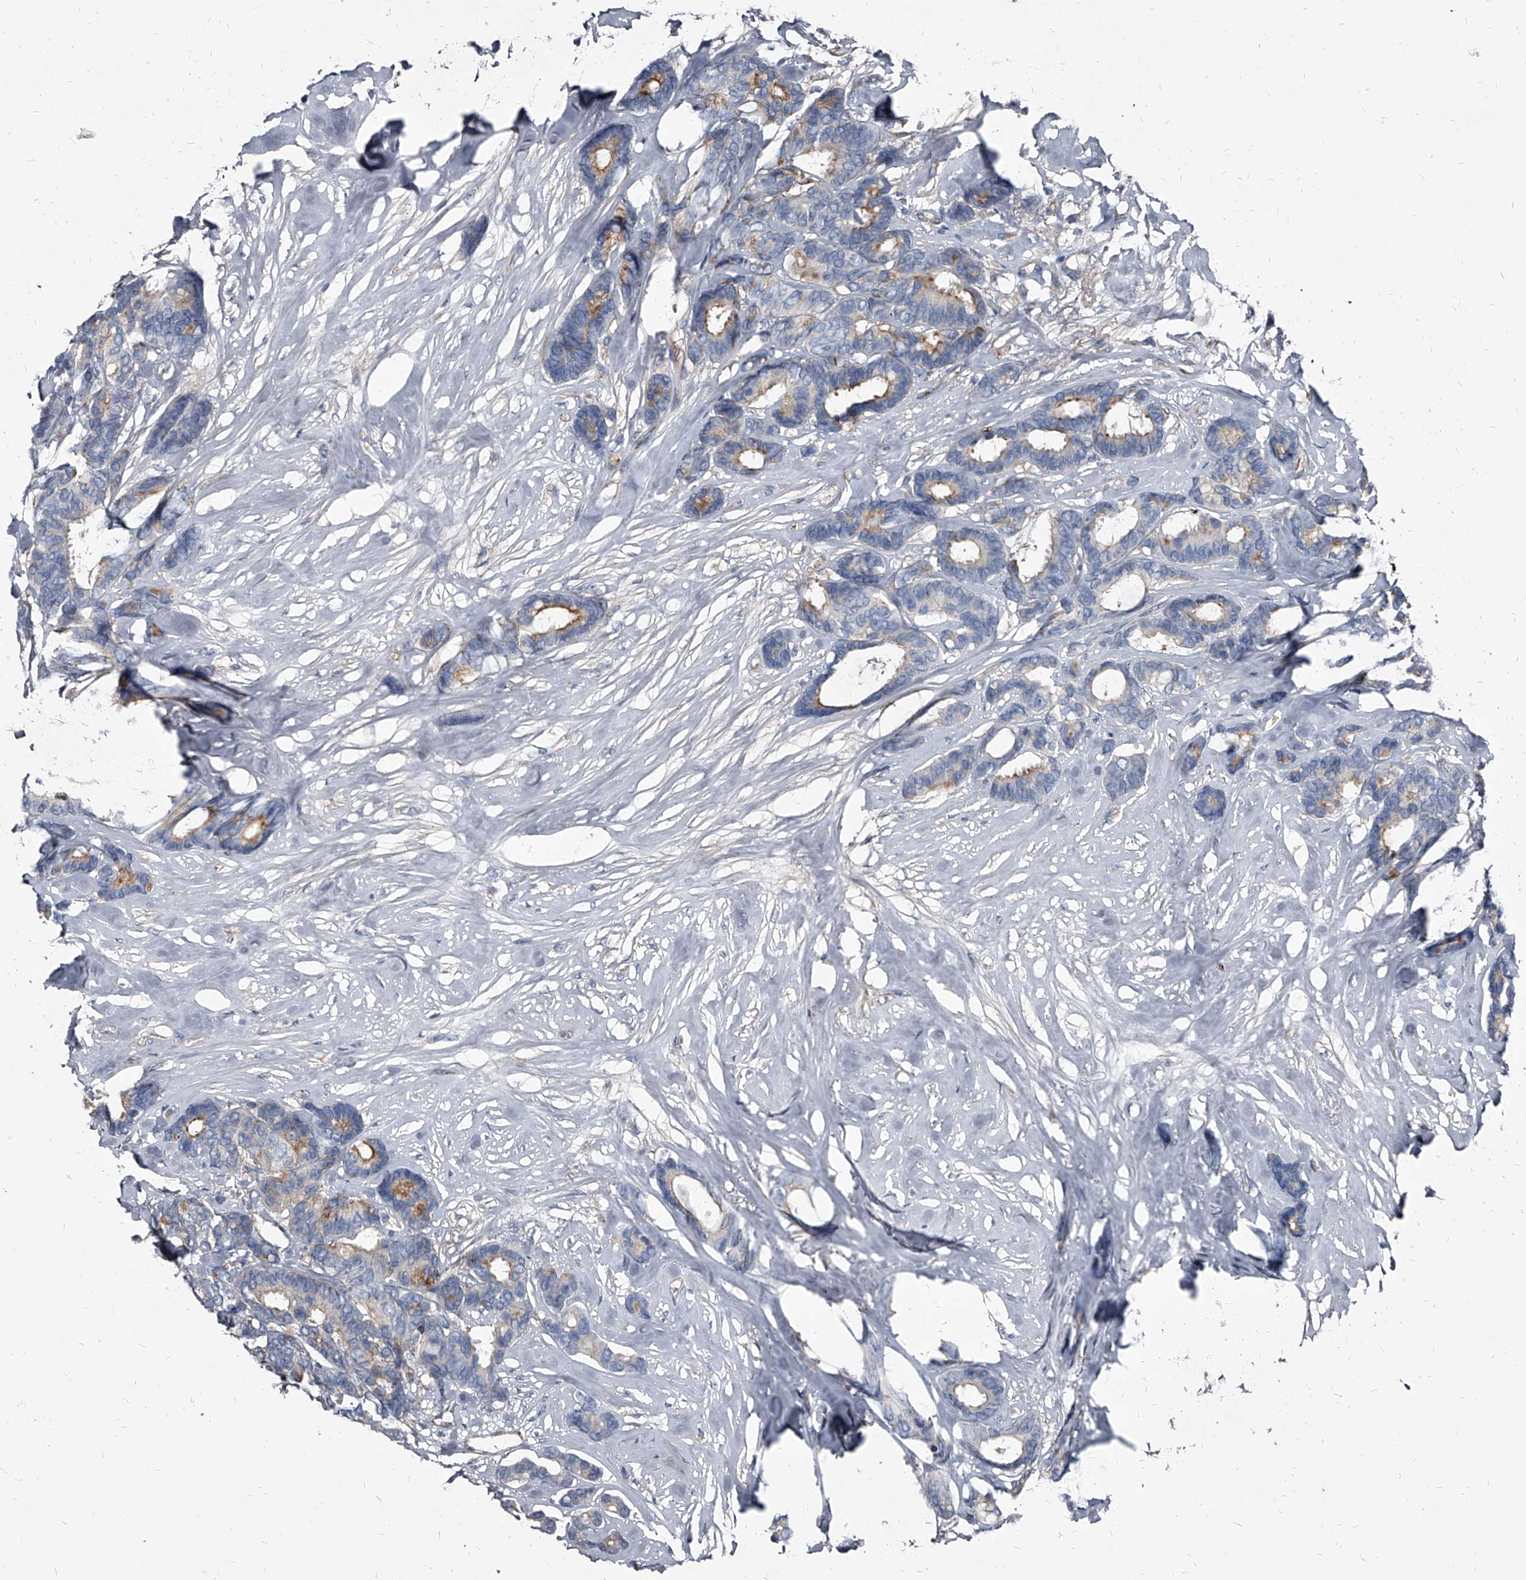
{"staining": {"intensity": "weak", "quantity": "<25%", "location": "cytoplasmic/membranous"}, "tissue": "breast cancer", "cell_type": "Tumor cells", "image_type": "cancer", "snomed": [{"axis": "morphology", "description": "Duct carcinoma"}, {"axis": "topography", "description": "Breast"}], "caption": "High power microscopy histopathology image of an immunohistochemistry (IHC) photomicrograph of infiltrating ductal carcinoma (breast), revealing no significant expression in tumor cells. (Stains: DAB immunohistochemistry with hematoxylin counter stain, Microscopy: brightfield microscopy at high magnification).", "gene": "PGLYRP3", "patient": {"sex": "female", "age": 87}}